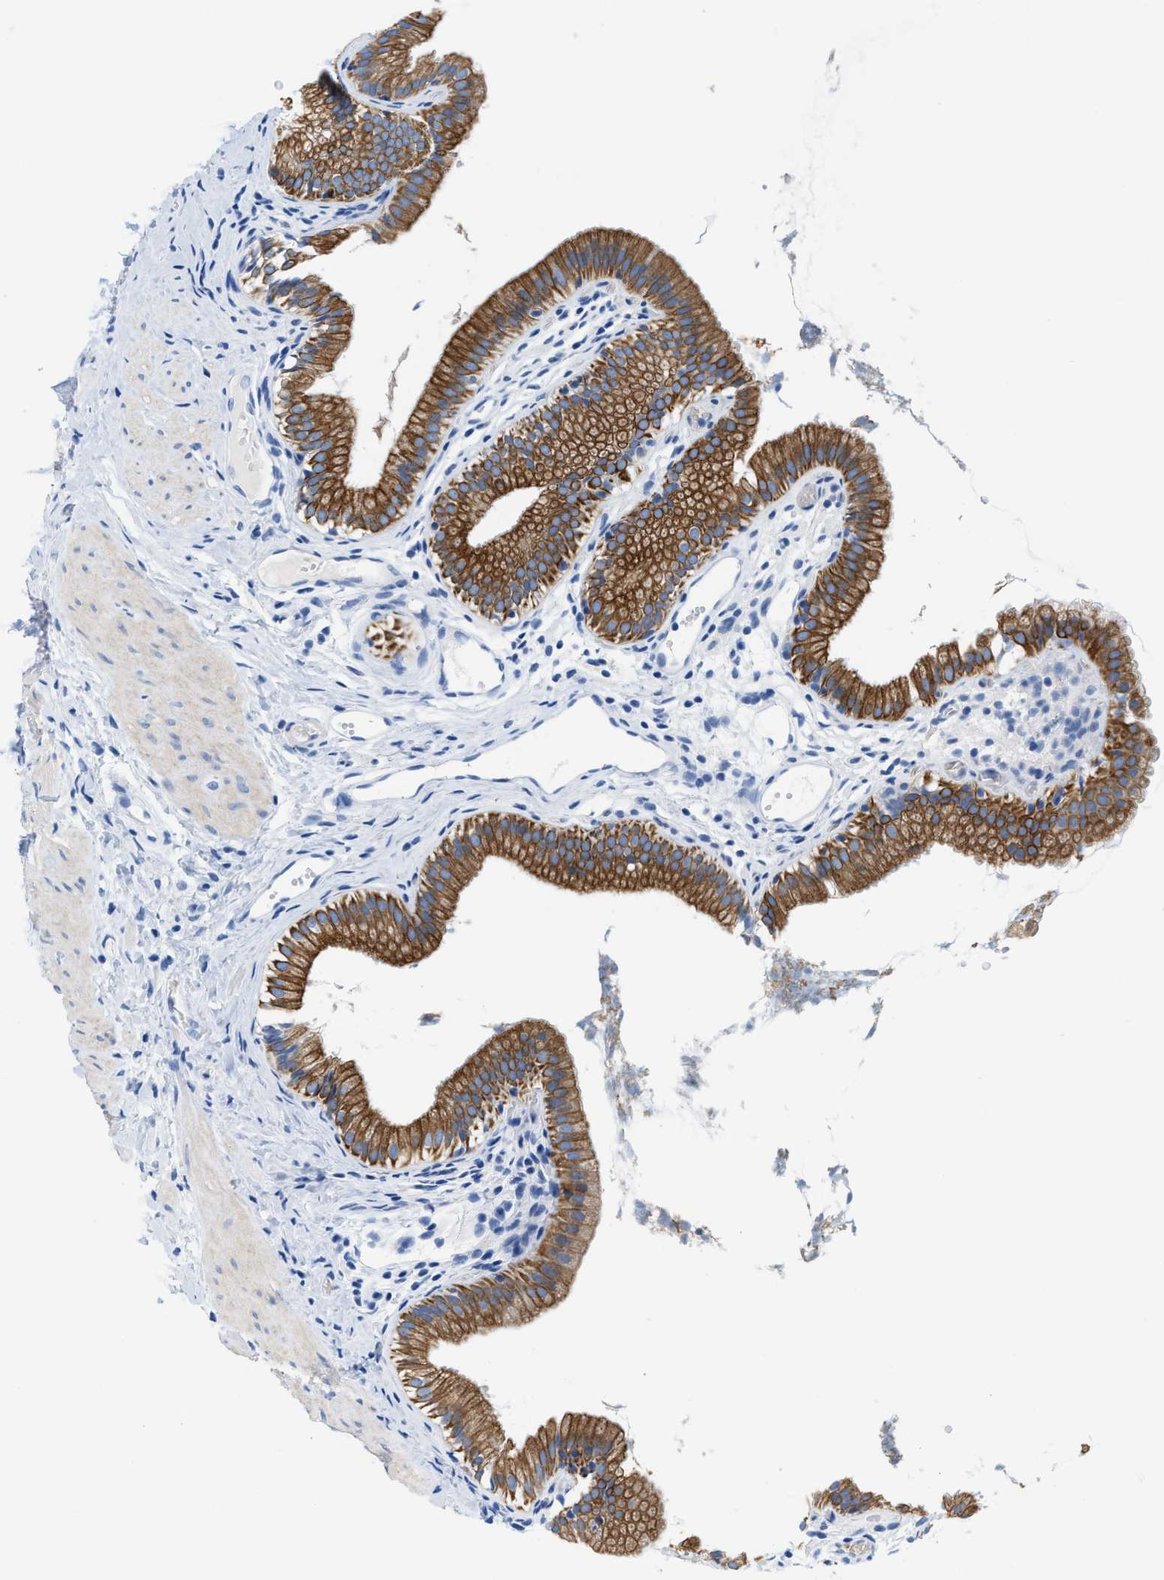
{"staining": {"intensity": "strong", "quantity": ">75%", "location": "cytoplasmic/membranous"}, "tissue": "gallbladder", "cell_type": "Glandular cells", "image_type": "normal", "snomed": [{"axis": "morphology", "description": "Normal tissue, NOS"}, {"axis": "topography", "description": "Gallbladder"}], "caption": "DAB immunohistochemical staining of benign gallbladder displays strong cytoplasmic/membranous protein expression in about >75% of glandular cells. The staining is performed using DAB (3,3'-diaminobenzidine) brown chromogen to label protein expression. The nuclei are counter-stained blue using hematoxylin.", "gene": "BPGM", "patient": {"sex": "female", "age": 26}}